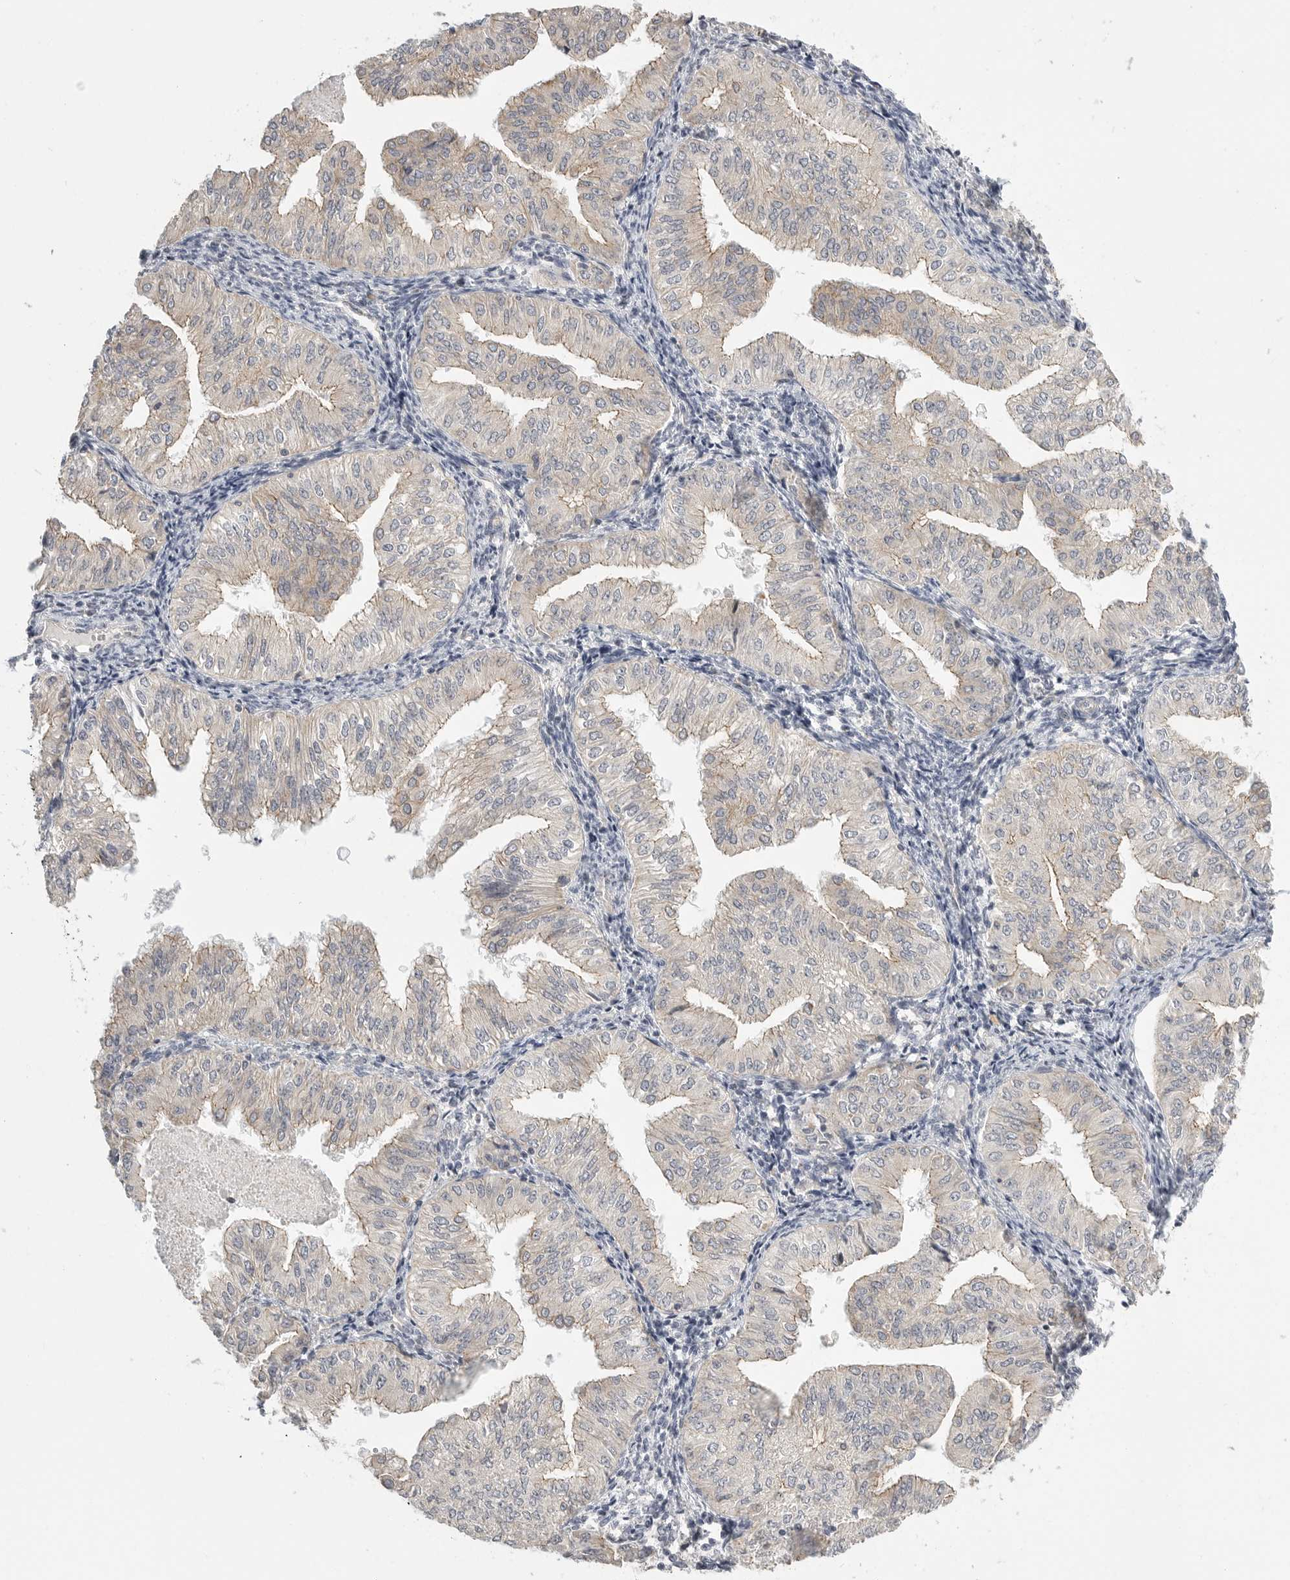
{"staining": {"intensity": "weak", "quantity": "<25%", "location": "cytoplasmic/membranous"}, "tissue": "endometrial cancer", "cell_type": "Tumor cells", "image_type": "cancer", "snomed": [{"axis": "morphology", "description": "Normal tissue, NOS"}, {"axis": "morphology", "description": "Adenocarcinoma, NOS"}, {"axis": "topography", "description": "Endometrium"}], "caption": "A high-resolution image shows IHC staining of endometrial cancer, which exhibits no significant expression in tumor cells. Nuclei are stained in blue.", "gene": "STAB2", "patient": {"sex": "female", "age": 53}}